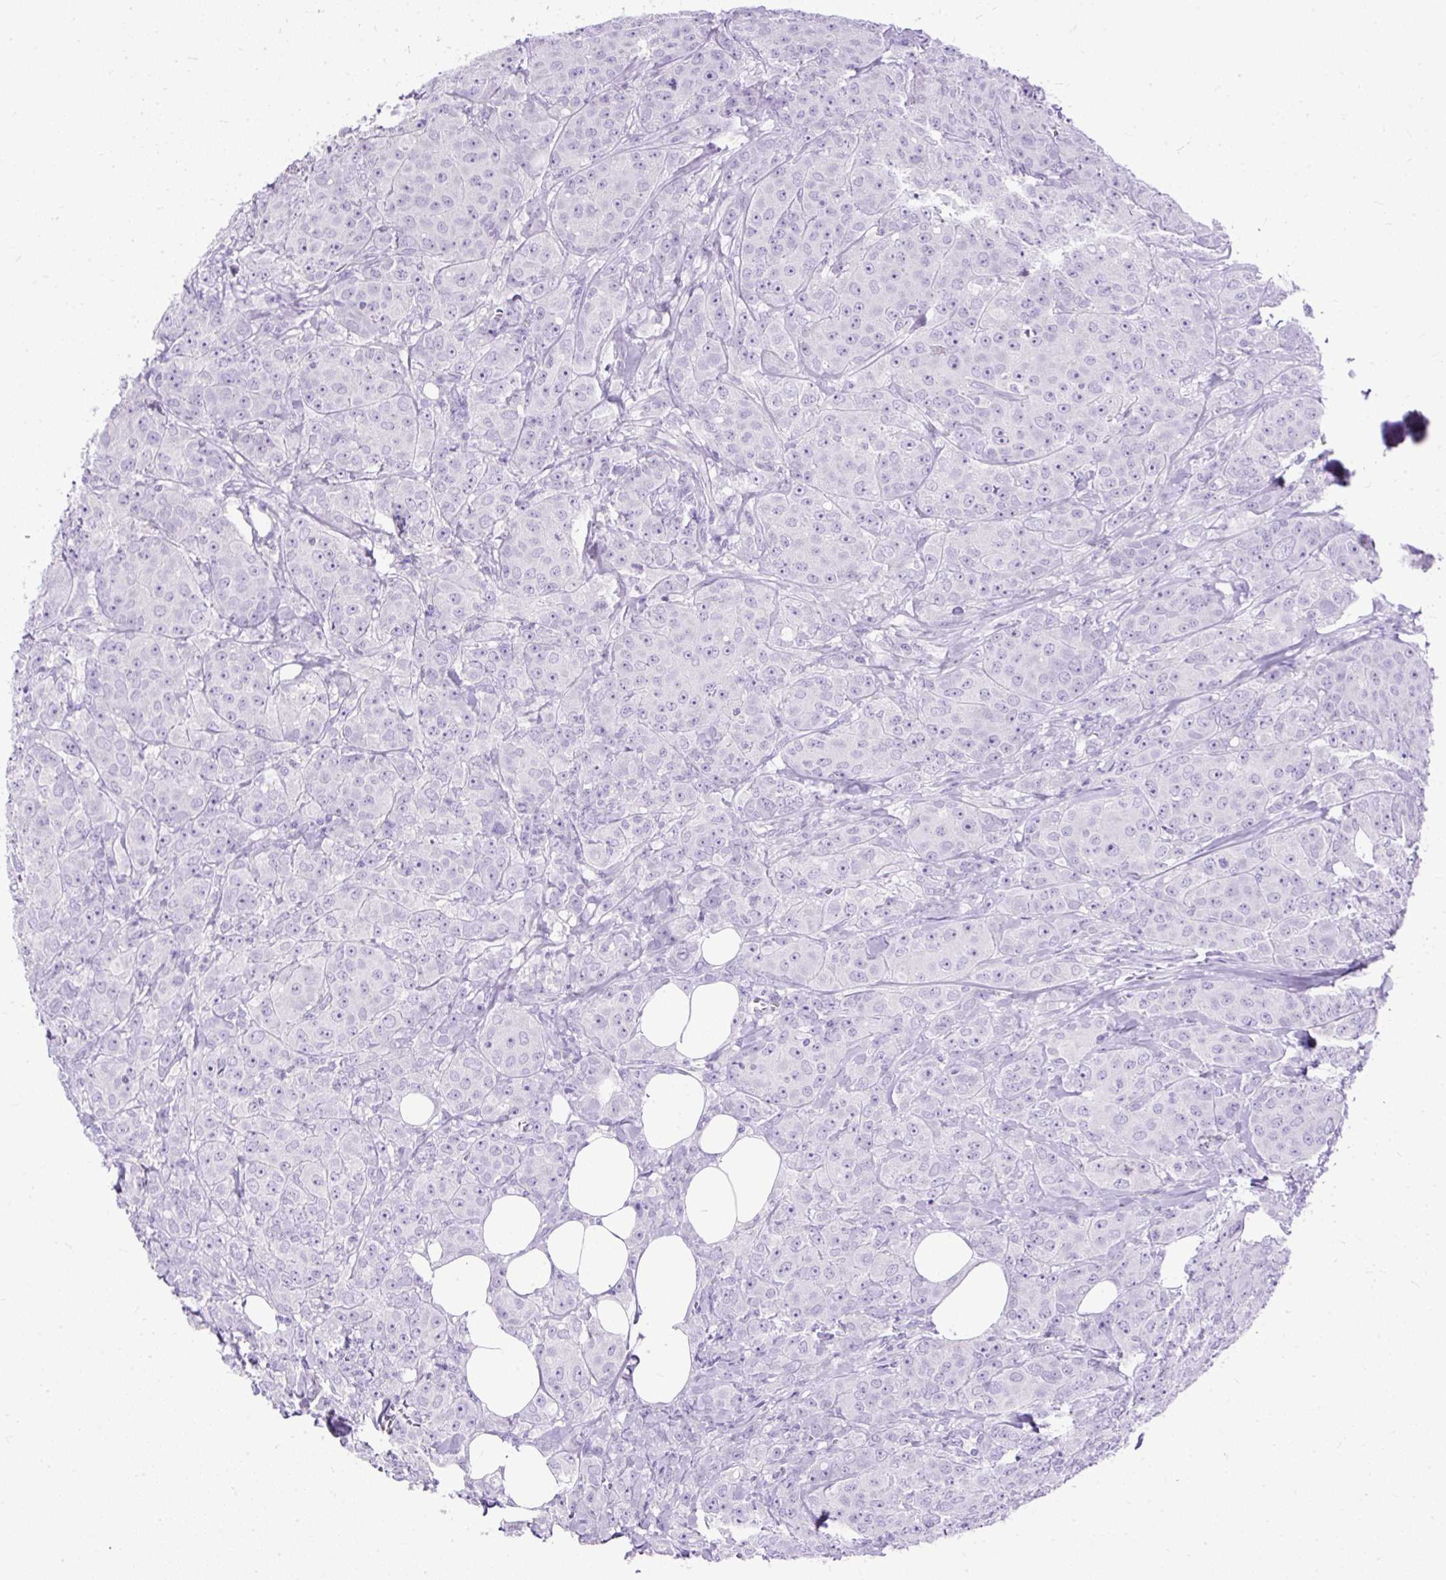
{"staining": {"intensity": "negative", "quantity": "none", "location": "none"}, "tissue": "breast cancer", "cell_type": "Tumor cells", "image_type": "cancer", "snomed": [{"axis": "morphology", "description": "Duct carcinoma"}, {"axis": "topography", "description": "Breast"}], "caption": "Photomicrograph shows no protein expression in tumor cells of breast invasive ductal carcinoma tissue.", "gene": "HEY1", "patient": {"sex": "female", "age": 43}}